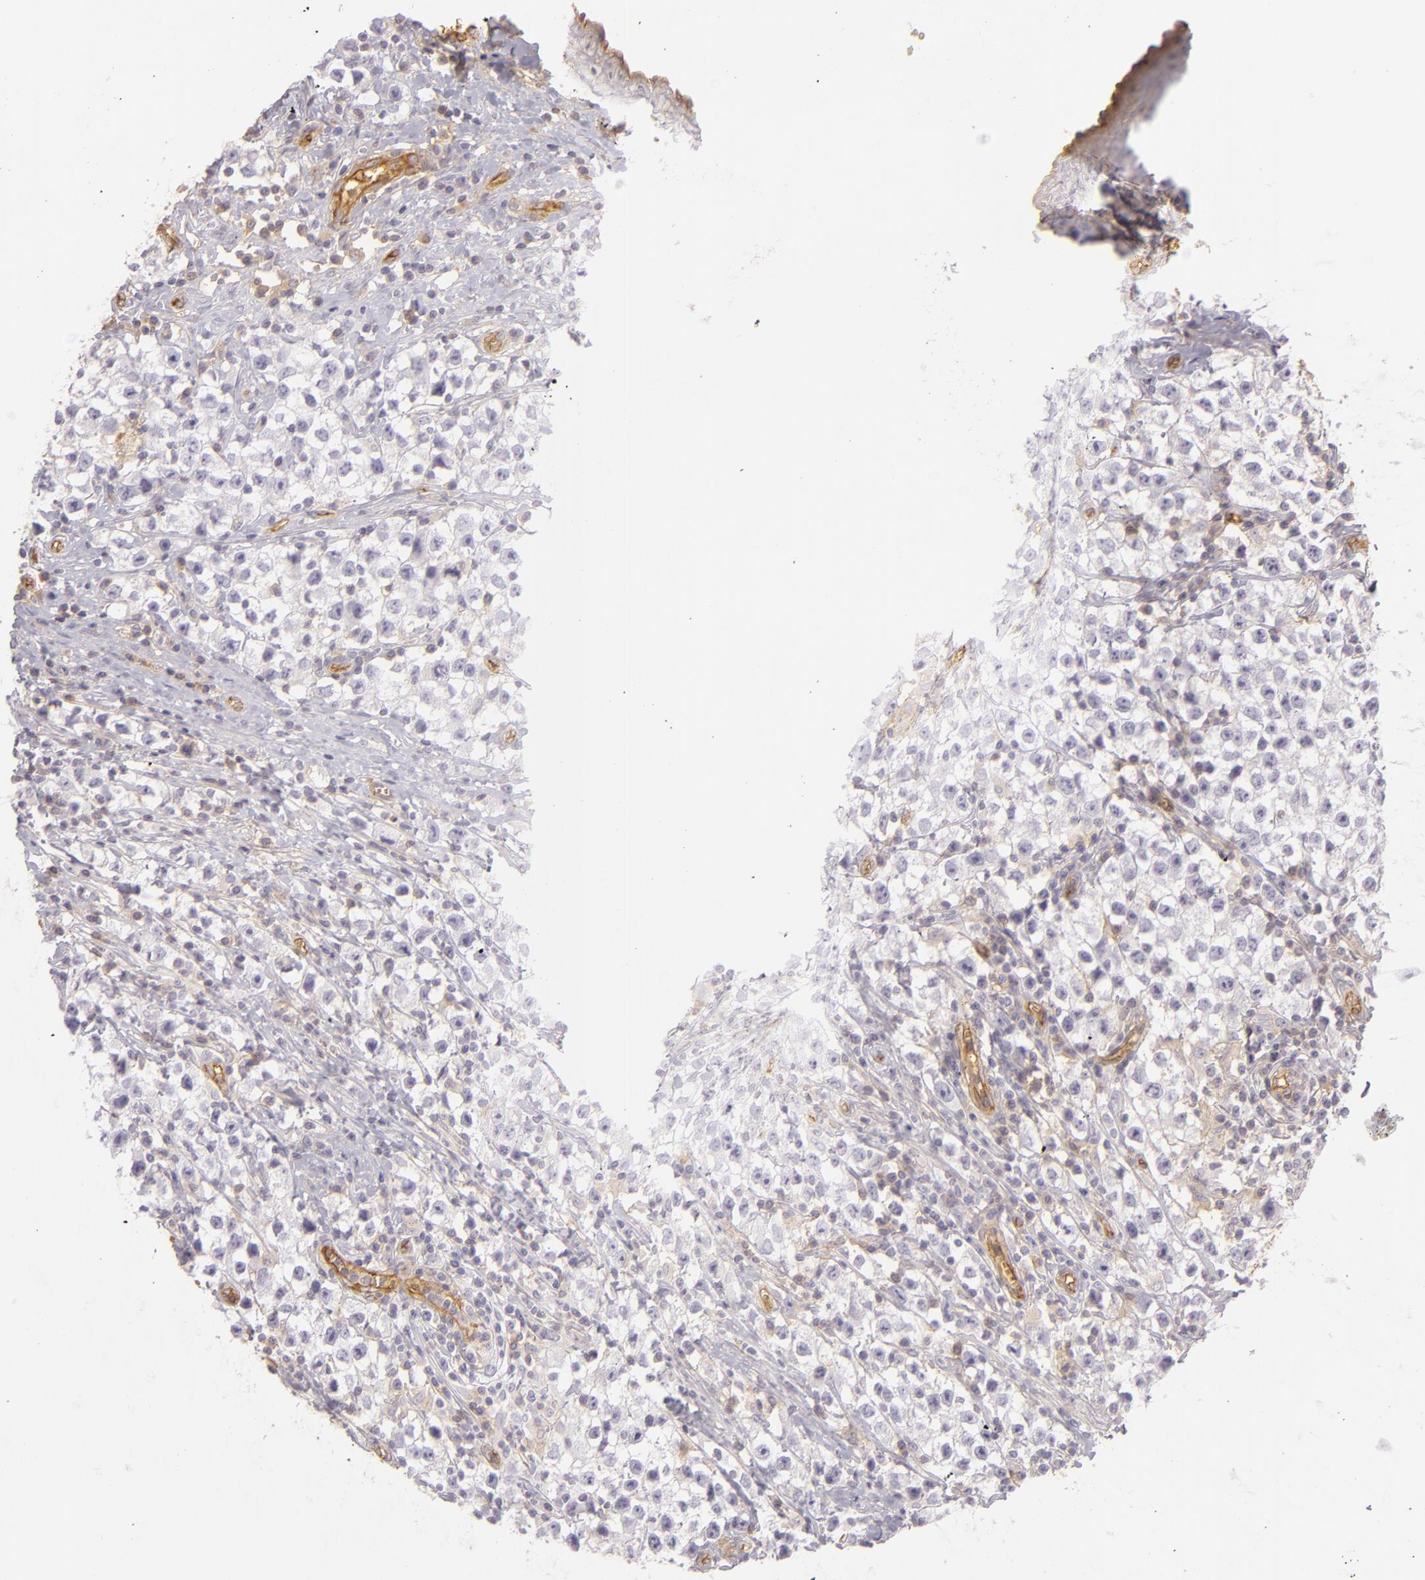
{"staining": {"intensity": "negative", "quantity": "none", "location": "none"}, "tissue": "testis cancer", "cell_type": "Tumor cells", "image_type": "cancer", "snomed": [{"axis": "morphology", "description": "Seminoma, NOS"}, {"axis": "topography", "description": "Testis"}], "caption": "An immunohistochemistry (IHC) micrograph of testis cancer (seminoma) is shown. There is no staining in tumor cells of testis cancer (seminoma). Nuclei are stained in blue.", "gene": "CD59", "patient": {"sex": "male", "age": 35}}